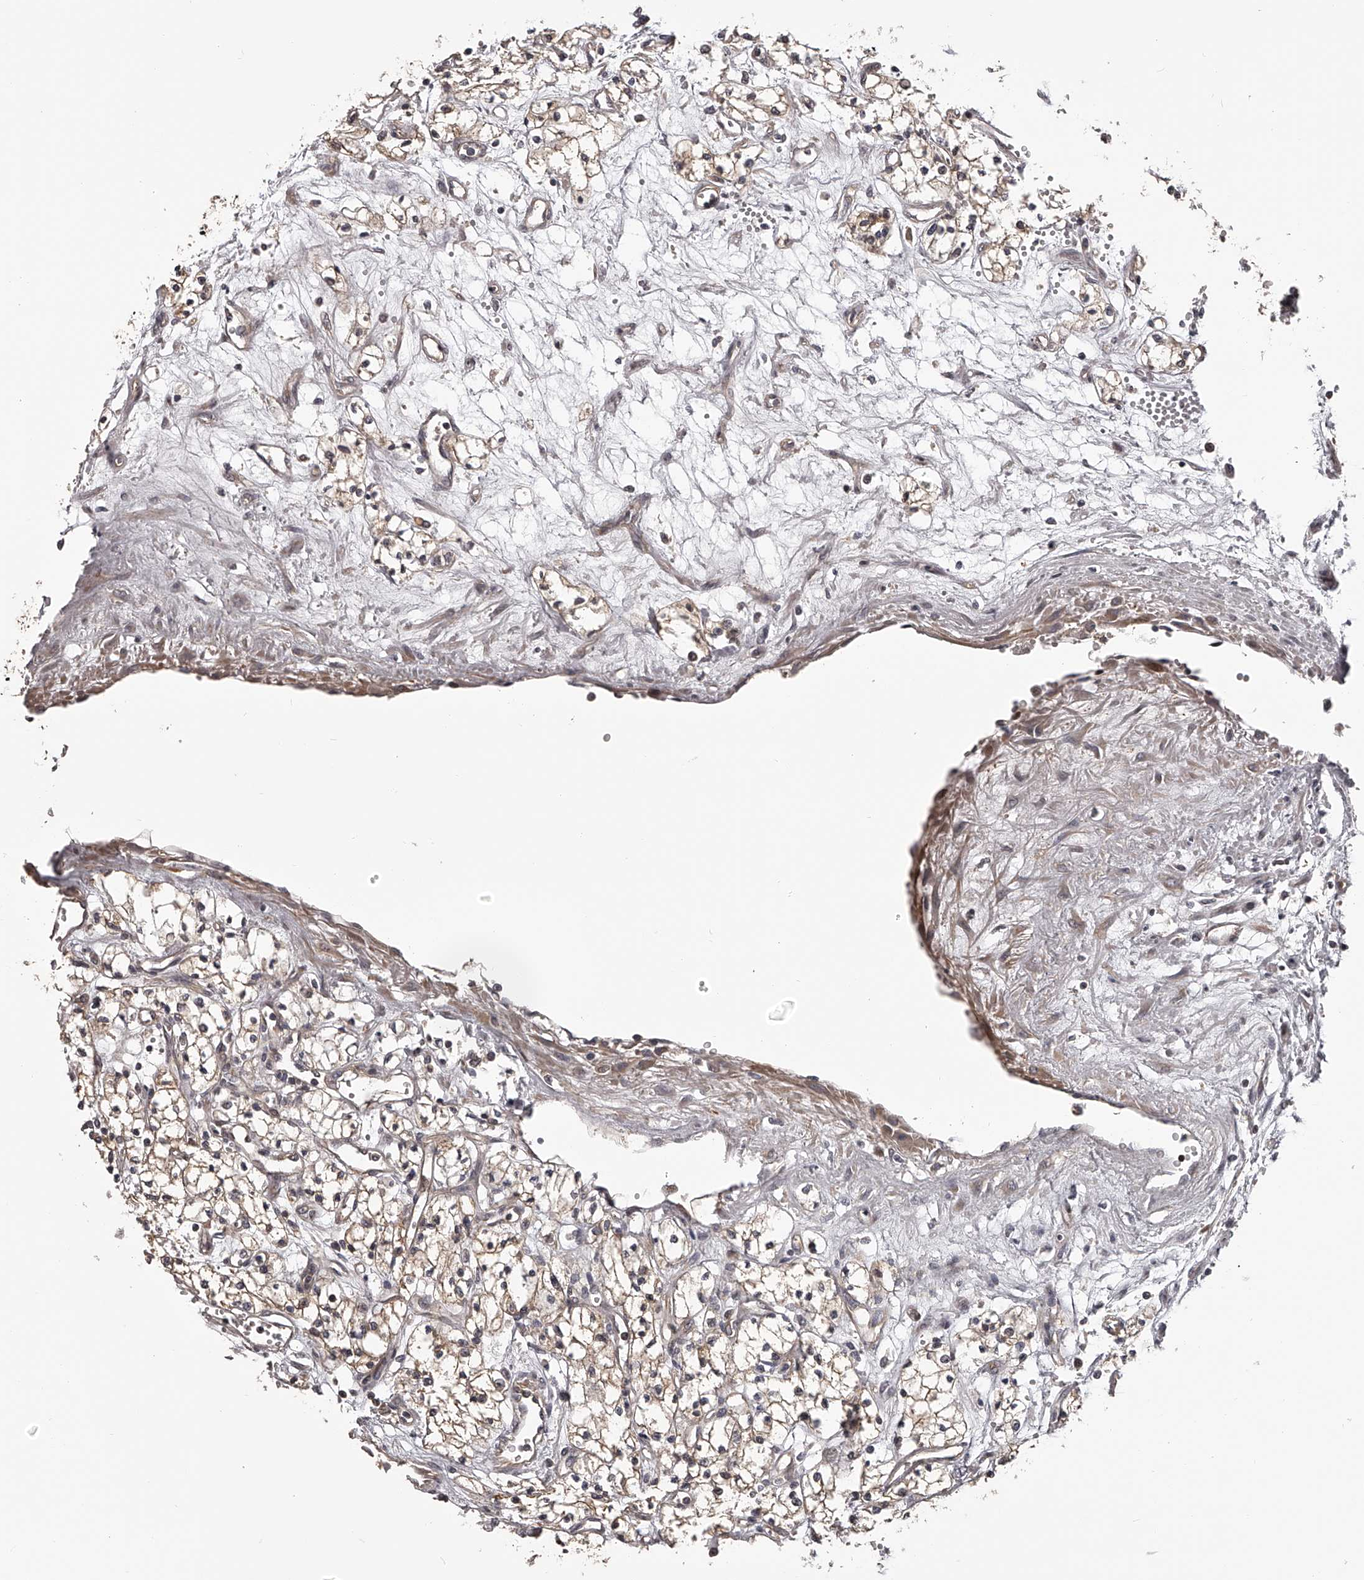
{"staining": {"intensity": "weak", "quantity": "<25%", "location": "cytoplasmic/membranous"}, "tissue": "renal cancer", "cell_type": "Tumor cells", "image_type": "cancer", "snomed": [{"axis": "morphology", "description": "Adenocarcinoma, NOS"}, {"axis": "topography", "description": "Kidney"}], "caption": "Human renal cancer (adenocarcinoma) stained for a protein using immunohistochemistry (IHC) exhibits no positivity in tumor cells.", "gene": "PFDN2", "patient": {"sex": "male", "age": 59}}